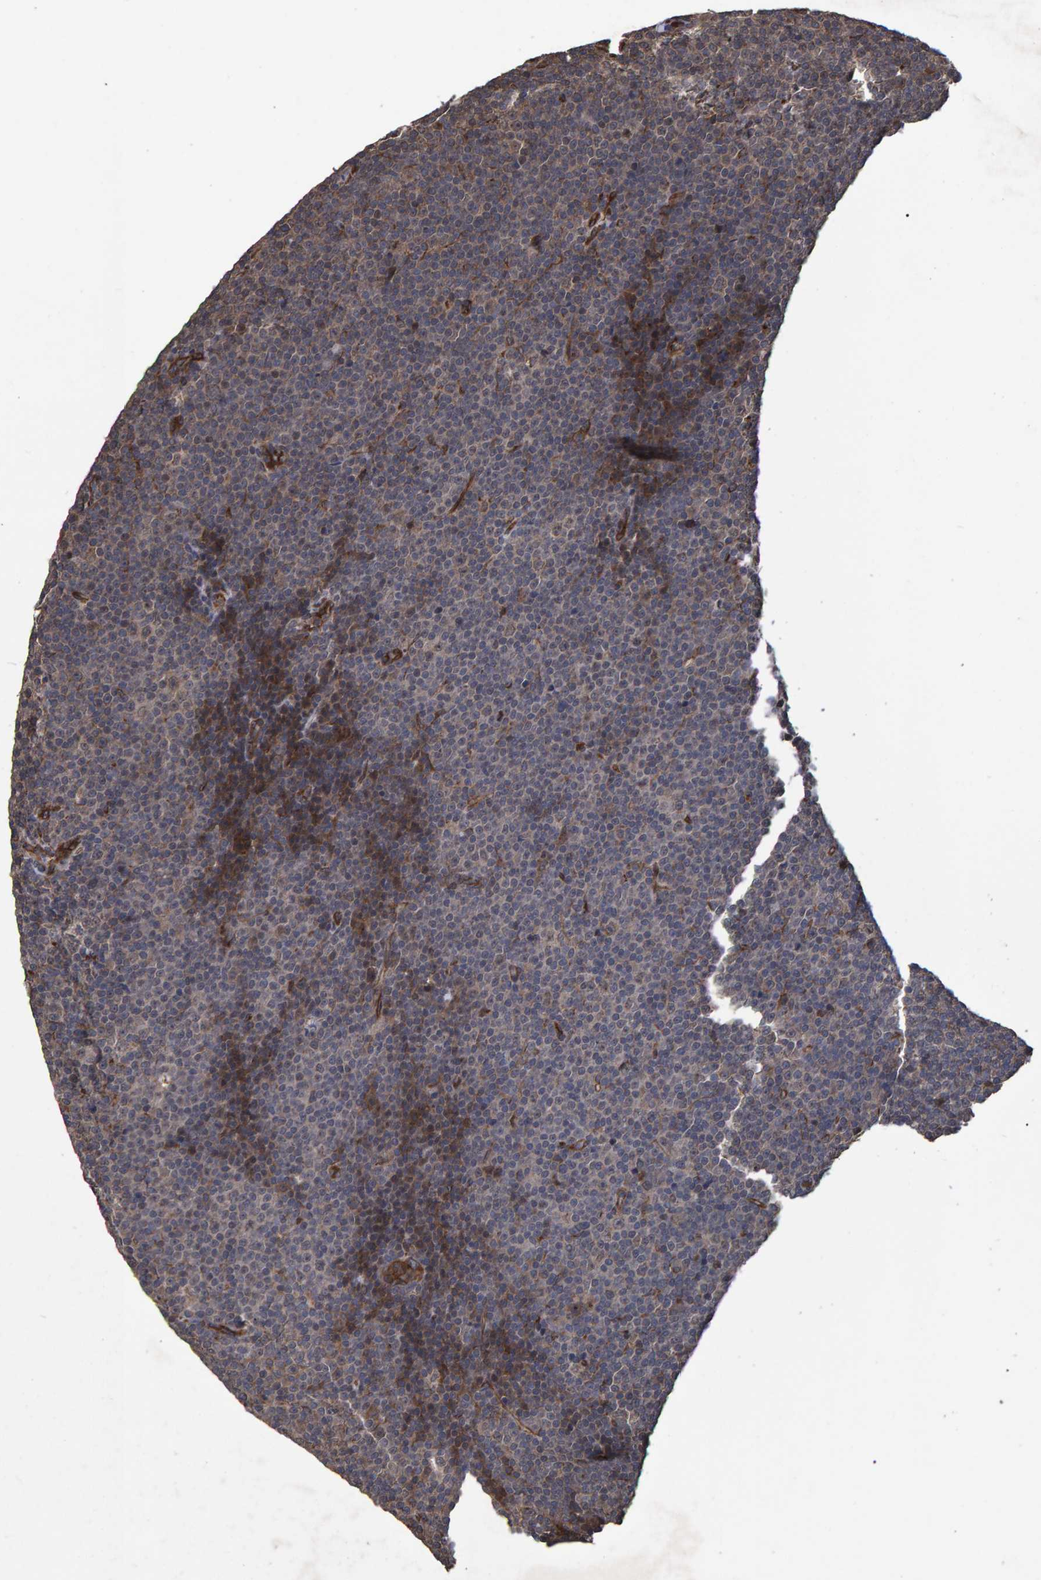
{"staining": {"intensity": "negative", "quantity": "none", "location": "none"}, "tissue": "lymphoma", "cell_type": "Tumor cells", "image_type": "cancer", "snomed": [{"axis": "morphology", "description": "Malignant lymphoma, non-Hodgkin's type, Low grade"}, {"axis": "topography", "description": "Lymph node"}], "caption": "Low-grade malignant lymphoma, non-Hodgkin's type was stained to show a protein in brown. There is no significant positivity in tumor cells. The staining was performed using DAB to visualize the protein expression in brown, while the nuclei were stained in blue with hematoxylin (Magnification: 20x).", "gene": "TRIM68", "patient": {"sex": "female", "age": 67}}